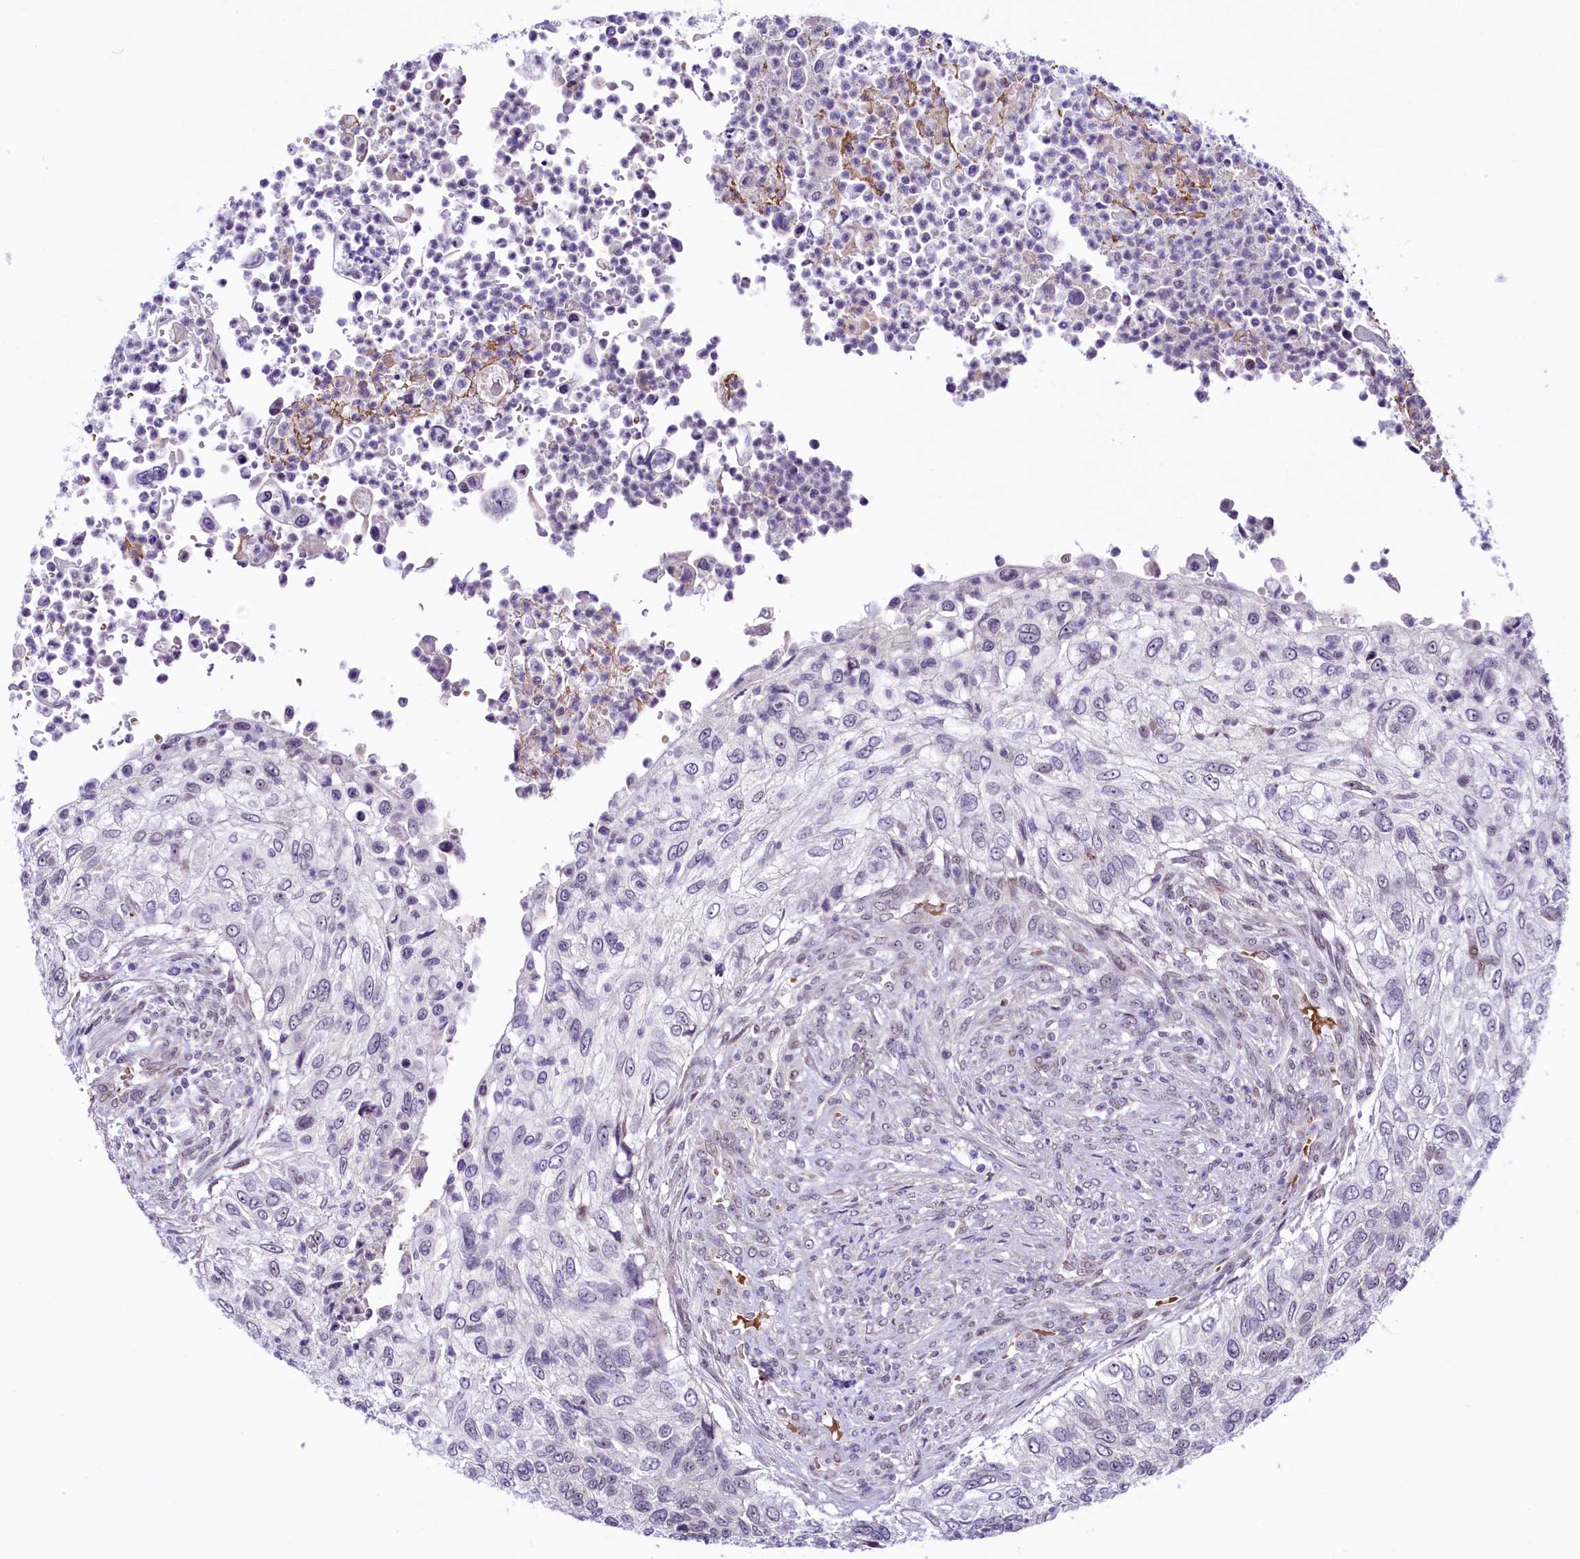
{"staining": {"intensity": "negative", "quantity": "none", "location": "none"}, "tissue": "urothelial cancer", "cell_type": "Tumor cells", "image_type": "cancer", "snomed": [{"axis": "morphology", "description": "Urothelial carcinoma, High grade"}, {"axis": "topography", "description": "Urinary bladder"}], "caption": "High magnification brightfield microscopy of urothelial carcinoma (high-grade) stained with DAB (3,3'-diaminobenzidine) (brown) and counterstained with hematoxylin (blue): tumor cells show no significant expression.", "gene": "LEUTX", "patient": {"sex": "female", "age": 60}}